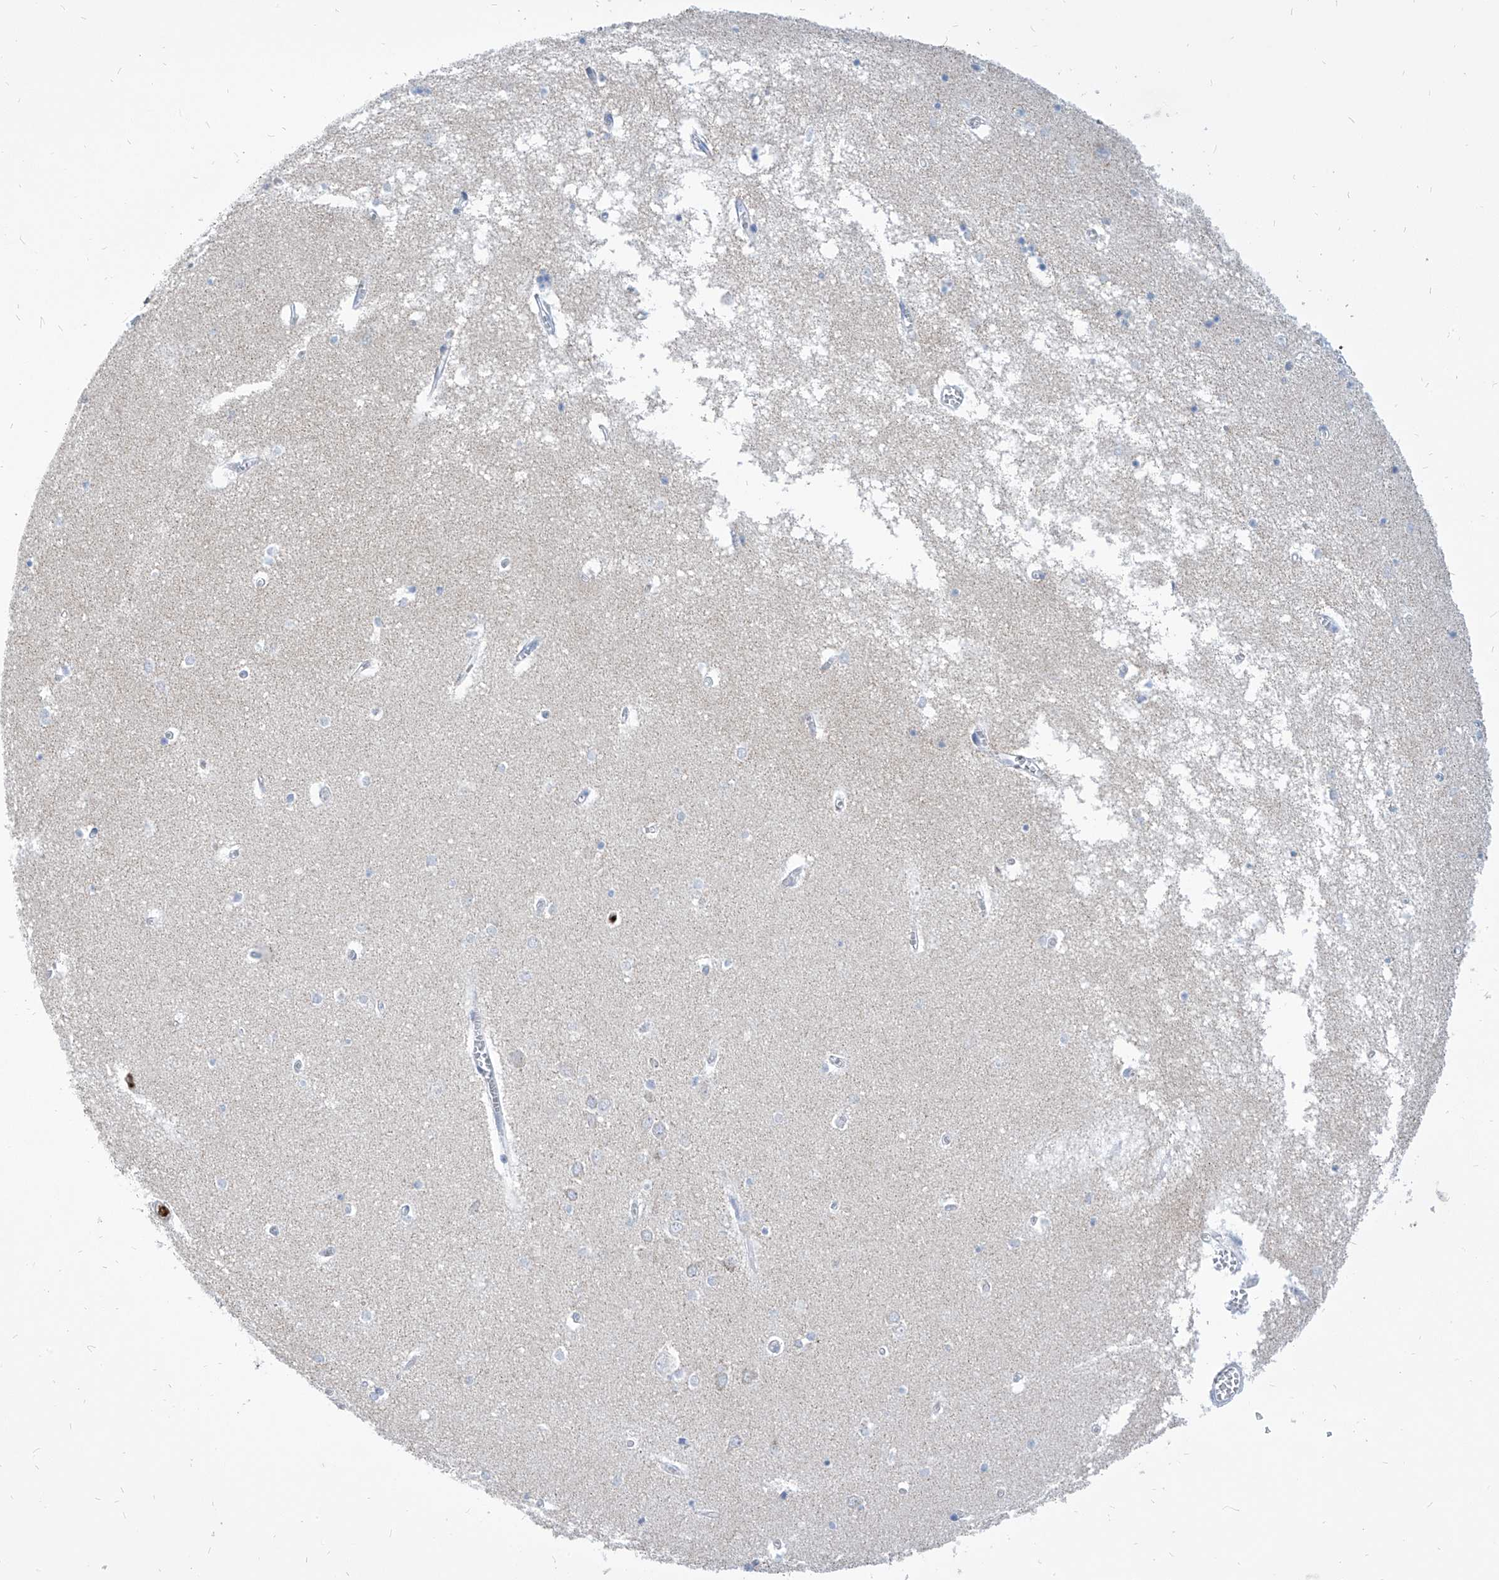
{"staining": {"intensity": "negative", "quantity": "none", "location": "none"}, "tissue": "hippocampus", "cell_type": "Glial cells", "image_type": "normal", "snomed": [{"axis": "morphology", "description": "Normal tissue, NOS"}, {"axis": "topography", "description": "Hippocampus"}], "caption": "Immunohistochemistry (IHC) histopathology image of benign hippocampus: human hippocampus stained with DAB reveals no significant protein staining in glial cells. The staining was performed using DAB (3,3'-diaminobenzidine) to visualize the protein expression in brown, while the nuclei were stained in blue with hematoxylin (Magnification: 20x).", "gene": "COQ3", "patient": {"sex": "male", "age": 70}}